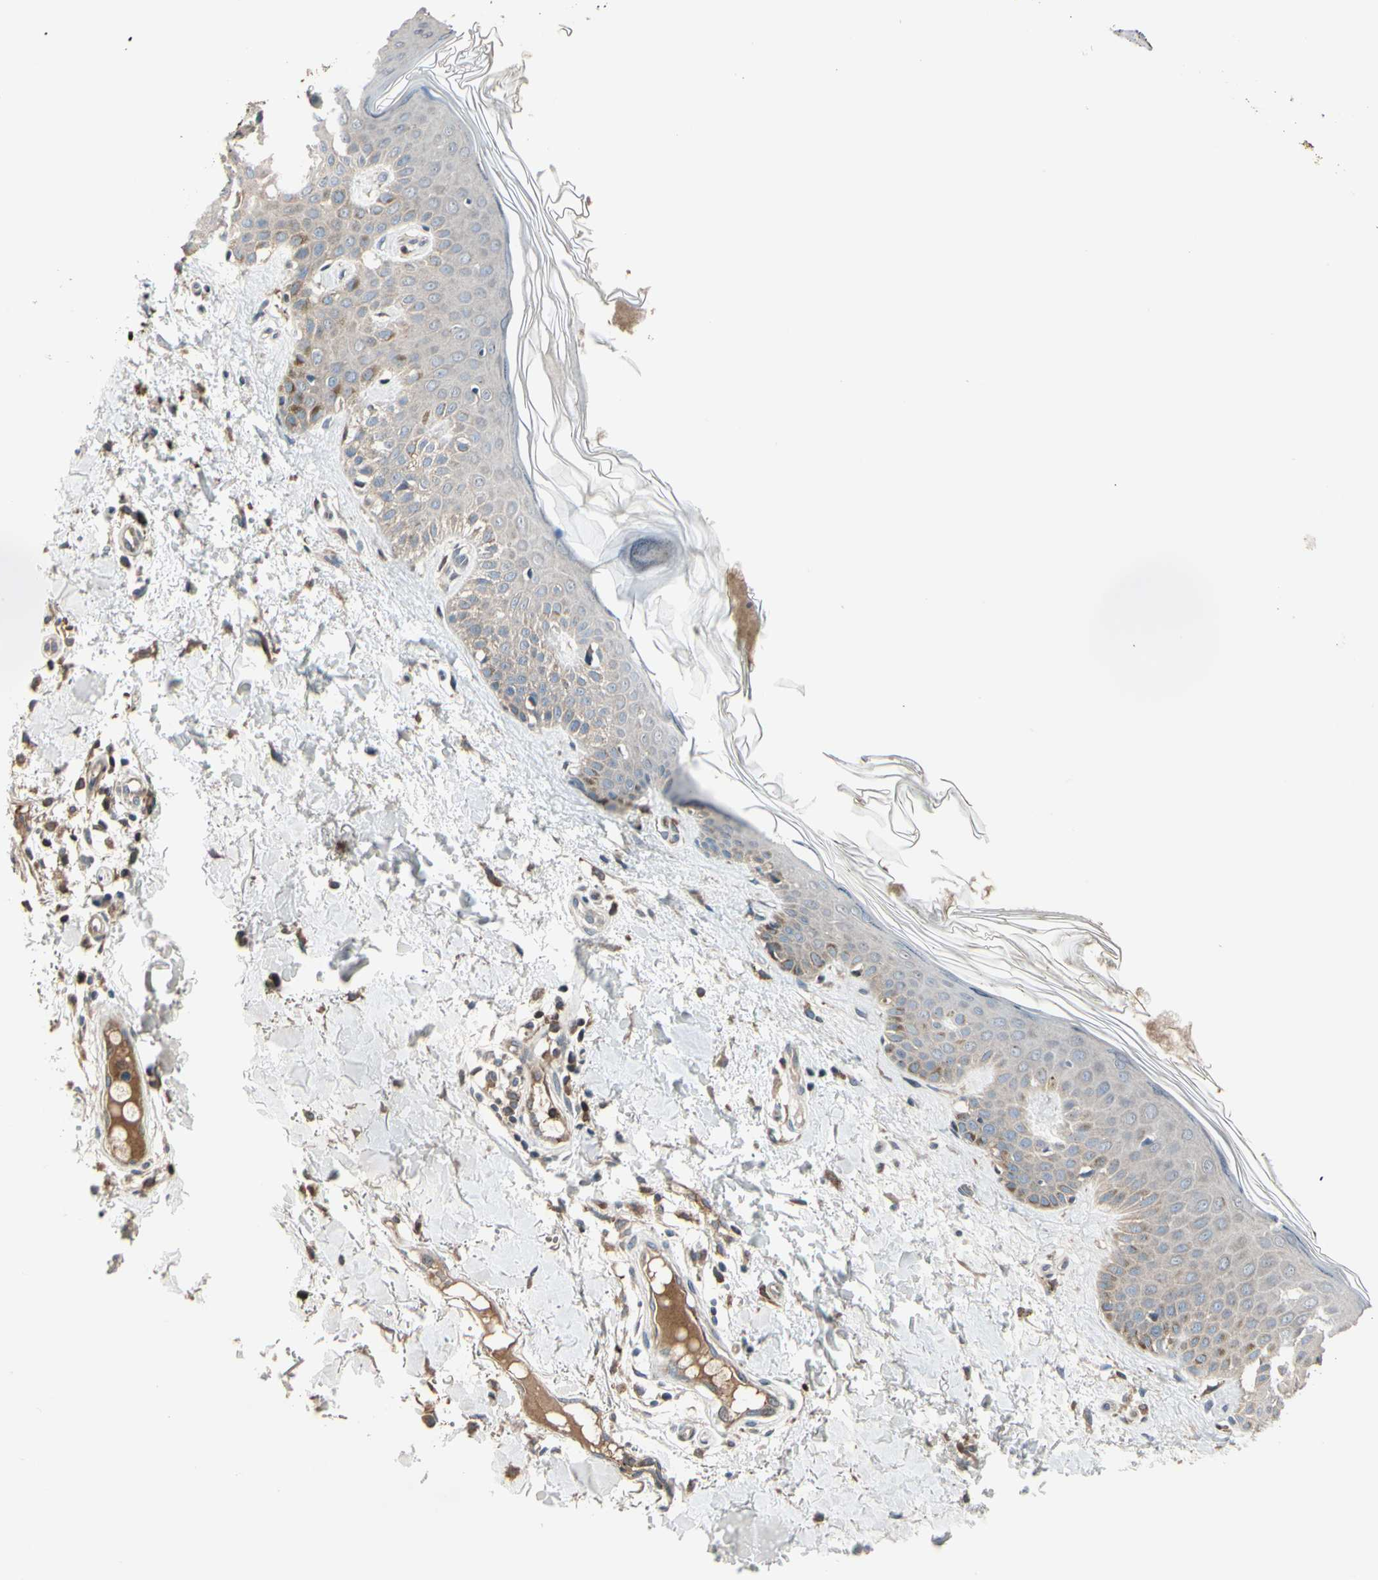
{"staining": {"intensity": "weak", "quantity": ">75%", "location": "cytoplasmic/membranous"}, "tissue": "skin", "cell_type": "Fibroblasts", "image_type": "normal", "snomed": [{"axis": "morphology", "description": "Normal tissue, NOS"}, {"axis": "topography", "description": "Skin"}], "caption": "Skin was stained to show a protein in brown. There is low levels of weak cytoplasmic/membranous staining in about >75% of fibroblasts. (brown staining indicates protein expression, while blue staining denotes nuclei).", "gene": "SNX29", "patient": {"sex": "male", "age": 67}}